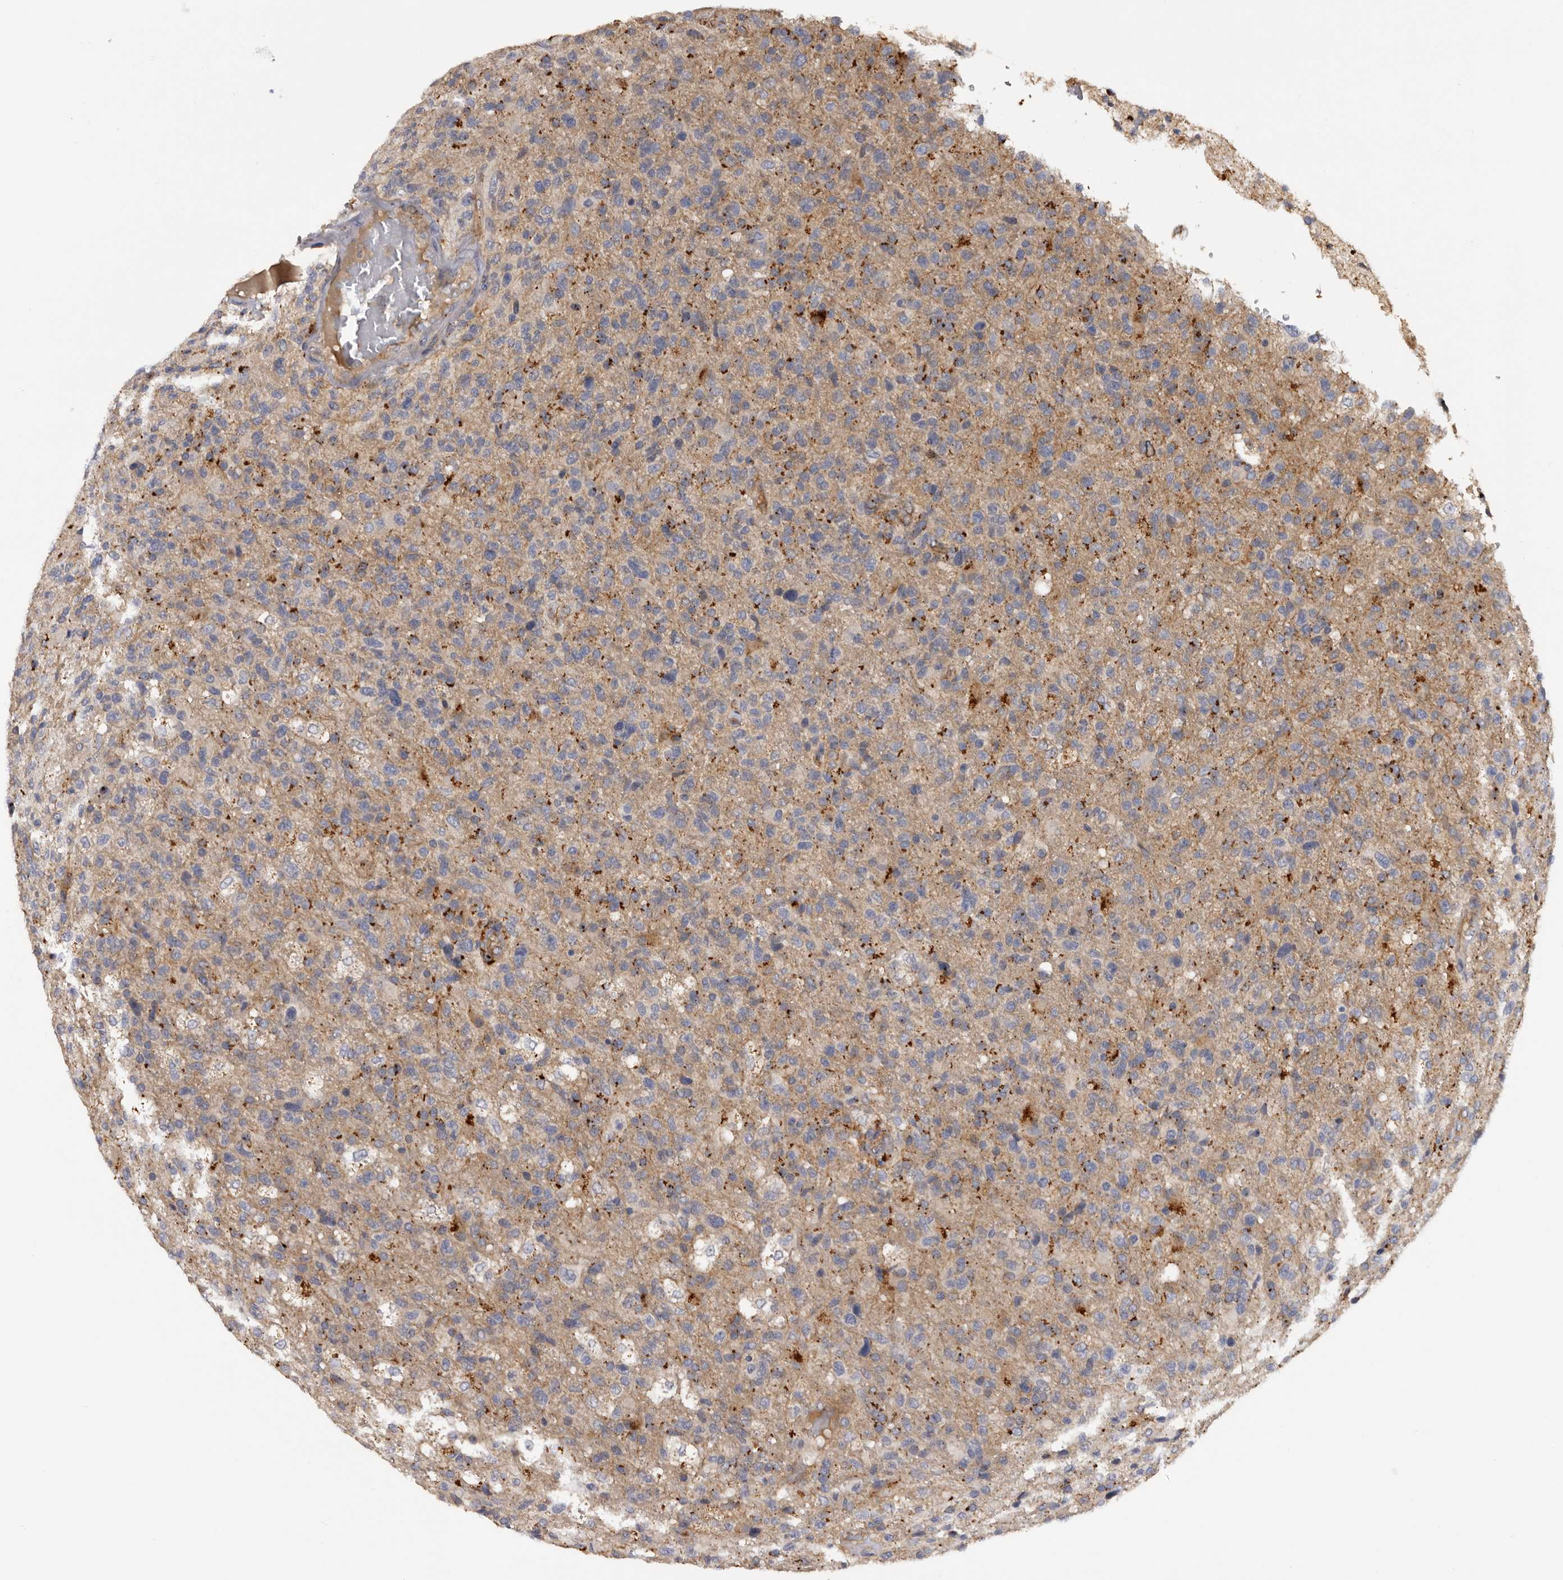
{"staining": {"intensity": "negative", "quantity": "none", "location": "none"}, "tissue": "glioma", "cell_type": "Tumor cells", "image_type": "cancer", "snomed": [{"axis": "morphology", "description": "Glioma, malignant, High grade"}, {"axis": "topography", "description": "Brain"}], "caption": "Immunohistochemistry of human malignant glioma (high-grade) shows no expression in tumor cells.", "gene": "INKA2", "patient": {"sex": "male", "age": 72}}